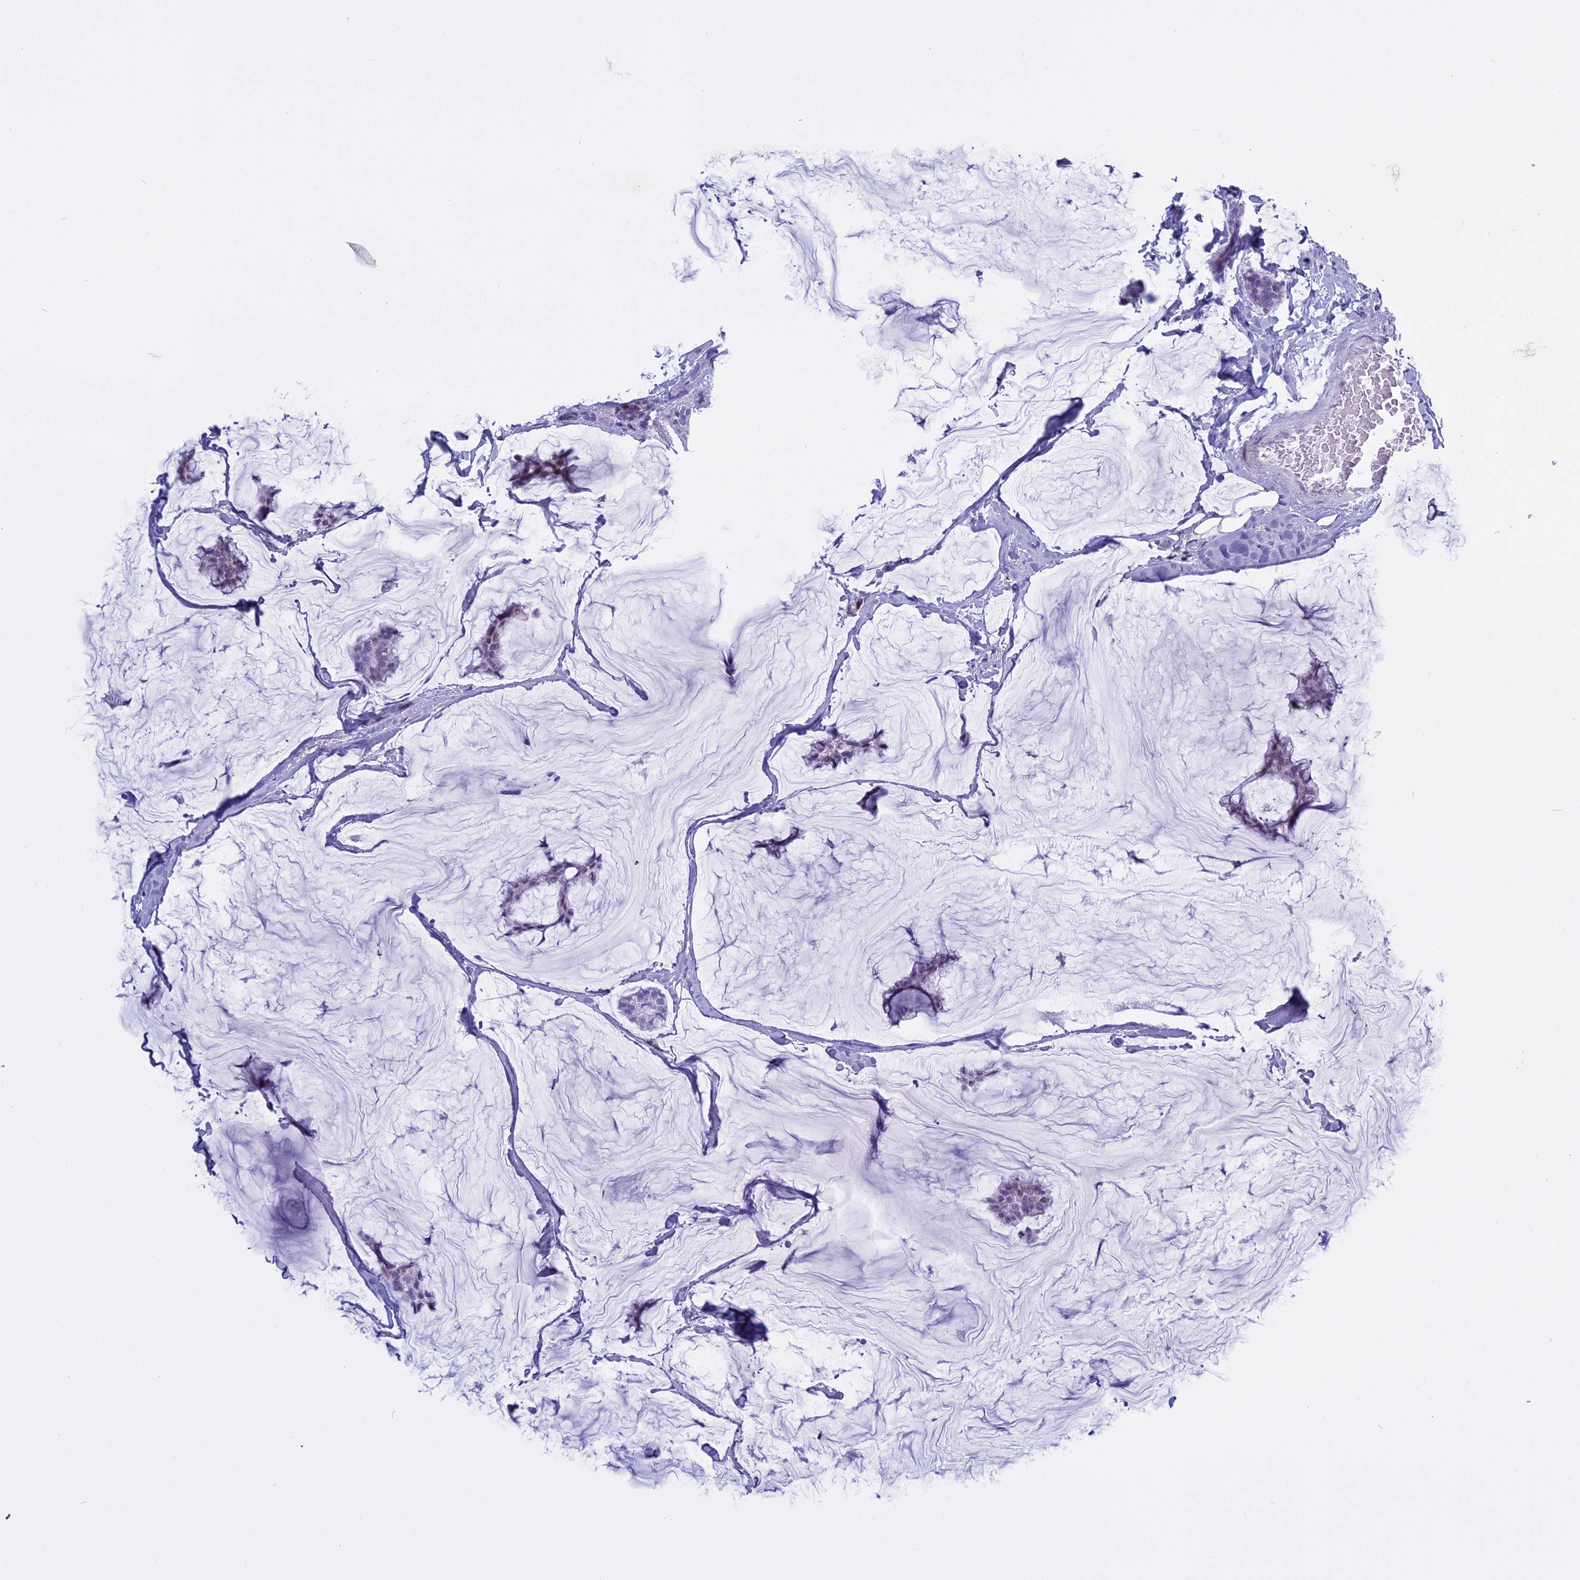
{"staining": {"intensity": "negative", "quantity": "none", "location": "none"}, "tissue": "breast cancer", "cell_type": "Tumor cells", "image_type": "cancer", "snomed": [{"axis": "morphology", "description": "Duct carcinoma"}, {"axis": "topography", "description": "Breast"}], "caption": "An image of breast cancer (infiltrating ductal carcinoma) stained for a protein exhibits no brown staining in tumor cells. Nuclei are stained in blue.", "gene": "KCTD21", "patient": {"sex": "female", "age": 93}}